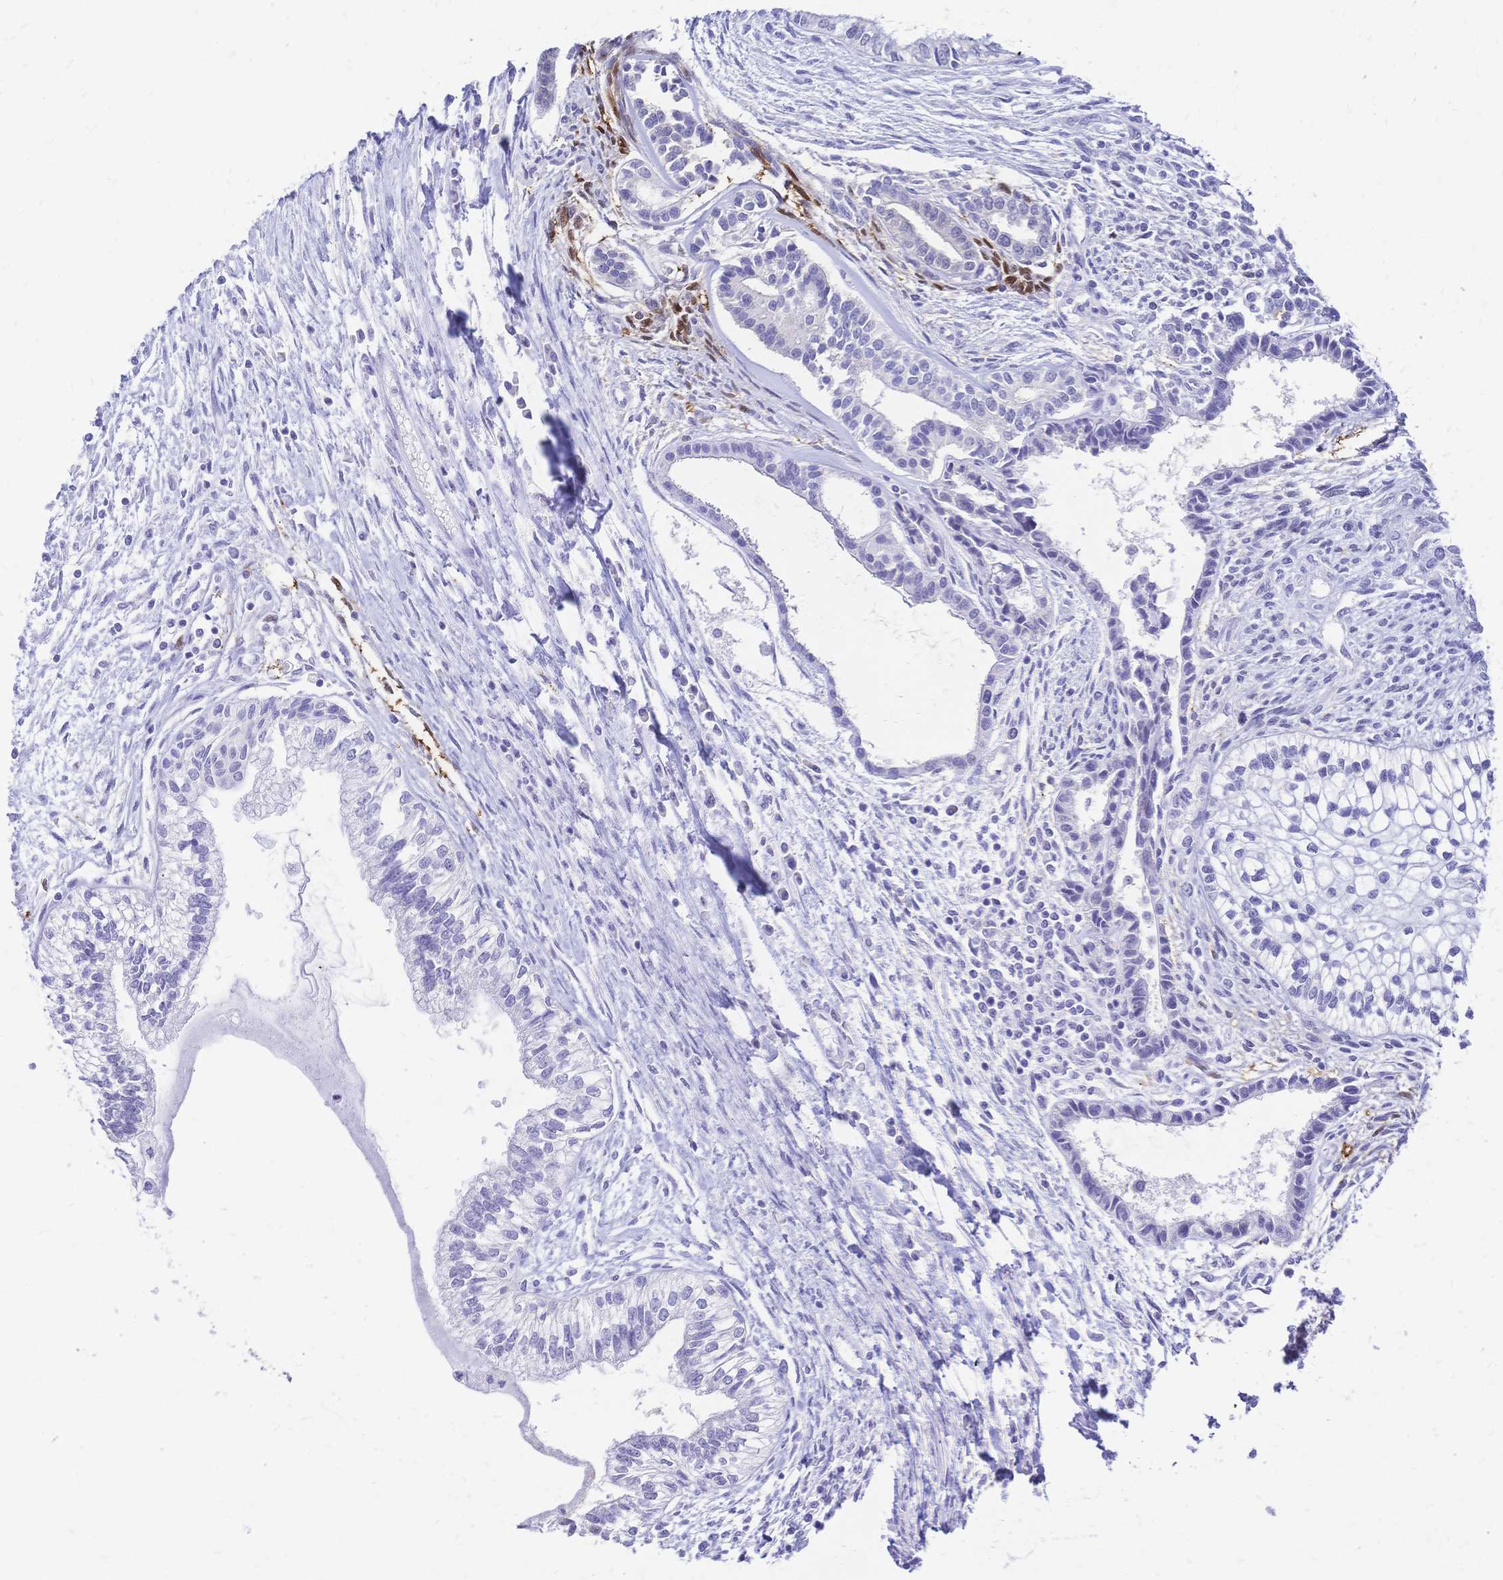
{"staining": {"intensity": "negative", "quantity": "none", "location": "none"}, "tissue": "testis cancer", "cell_type": "Tumor cells", "image_type": "cancer", "snomed": [{"axis": "morphology", "description": "Carcinoma, Embryonal, NOS"}, {"axis": "topography", "description": "Testis"}], "caption": "Testis embryonal carcinoma stained for a protein using IHC reveals no expression tumor cells.", "gene": "GRB7", "patient": {"sex": "male", "age": 37}}